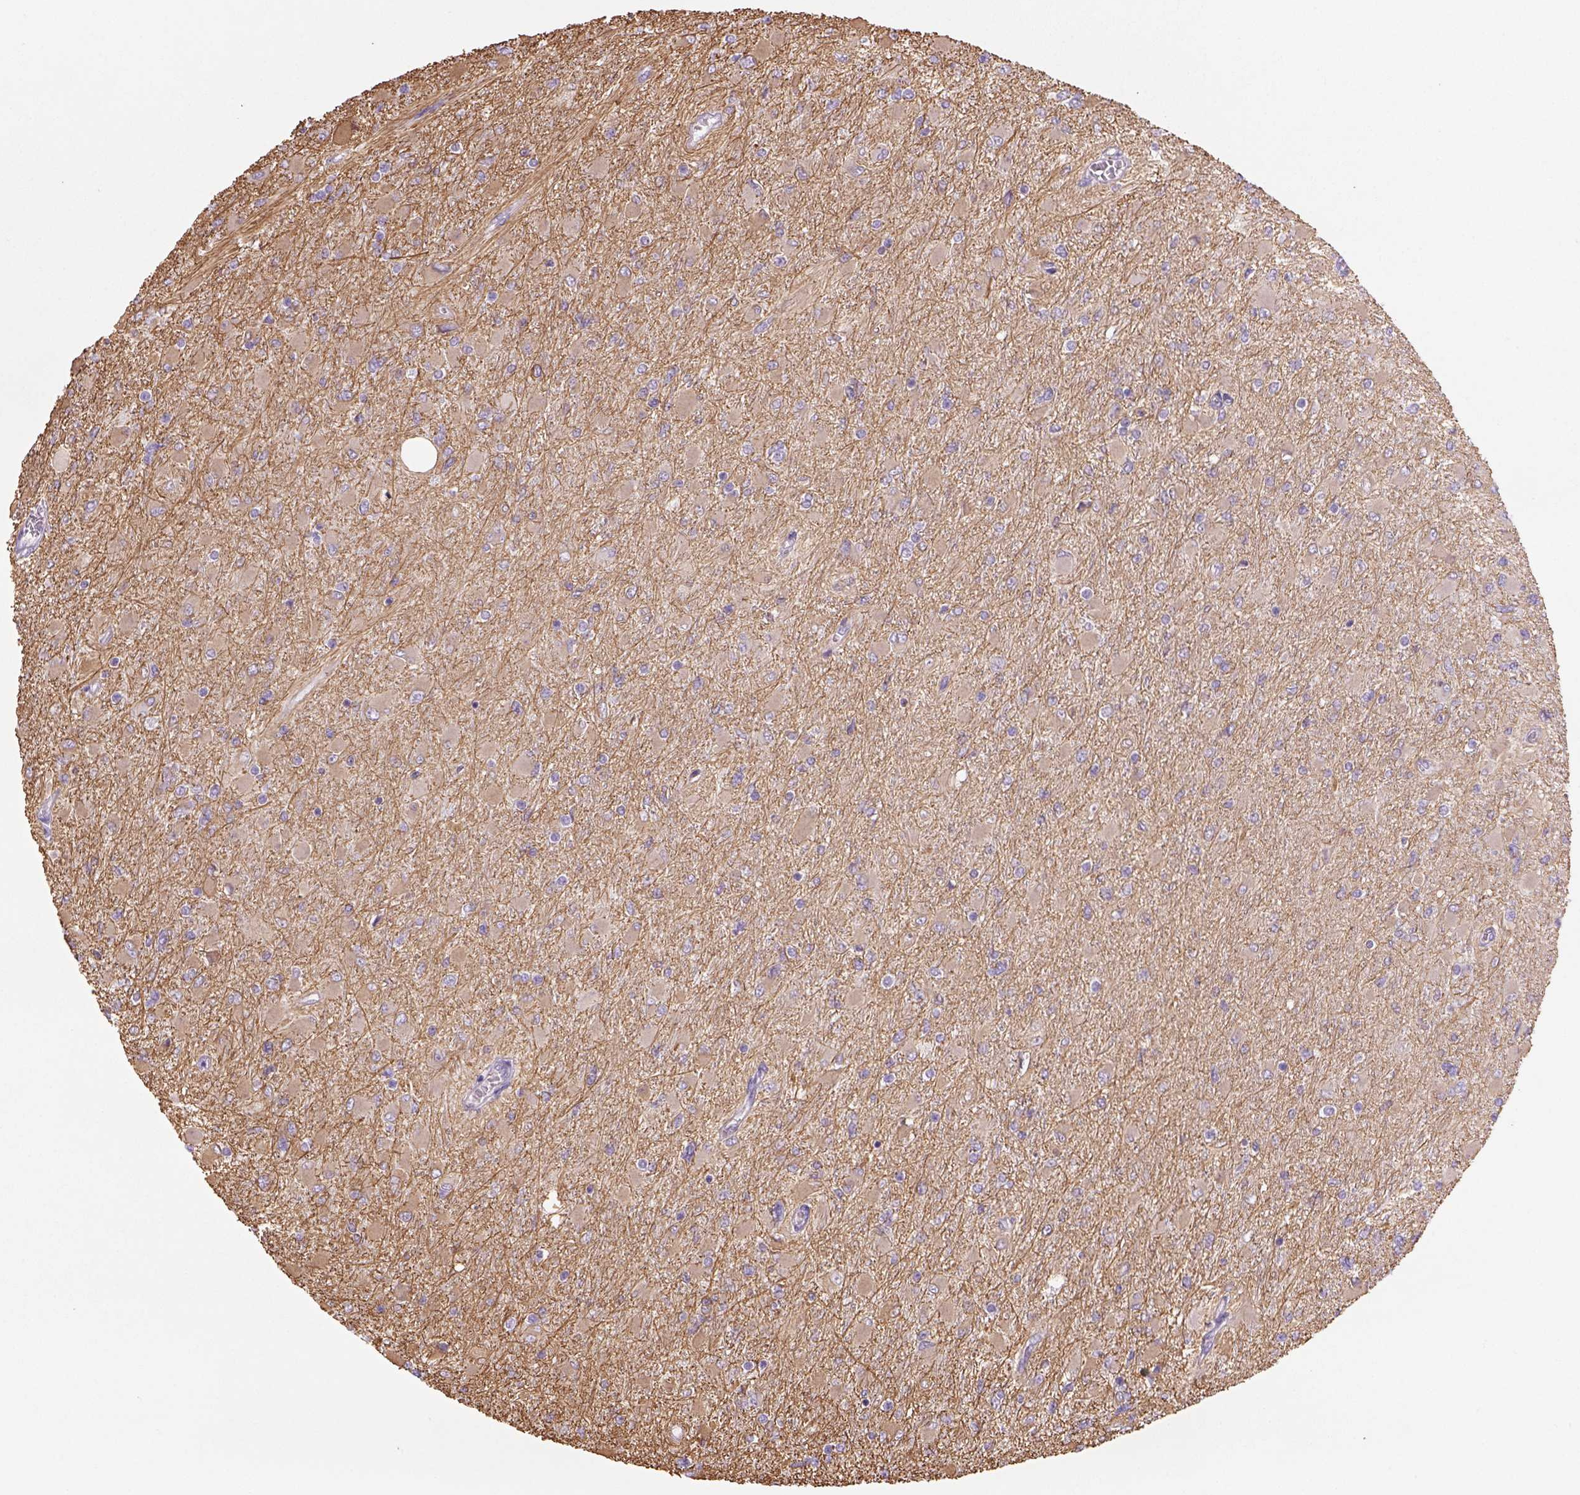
{"staining": {"intensity": "weak", "quantity": "25%-75%", "location": "cytoplasmic/membranous"}, "tissue": "glioma", "cell_type": "Tumor cells", "image_type": "cancer", "snomed": [{"axis": "morphology", "description": "Glioma, malignant, High grade"}, {"axis": "topography", "description": "Cerebral cortex"}], "caption": "Tumor cells display low levels of weak cytoplasmic/membranous positivity in about 25%-75% of cells in human malignant high-grade glioma.", "gene": "TENM4", "patient": {"sex": "female", "age": 36}}